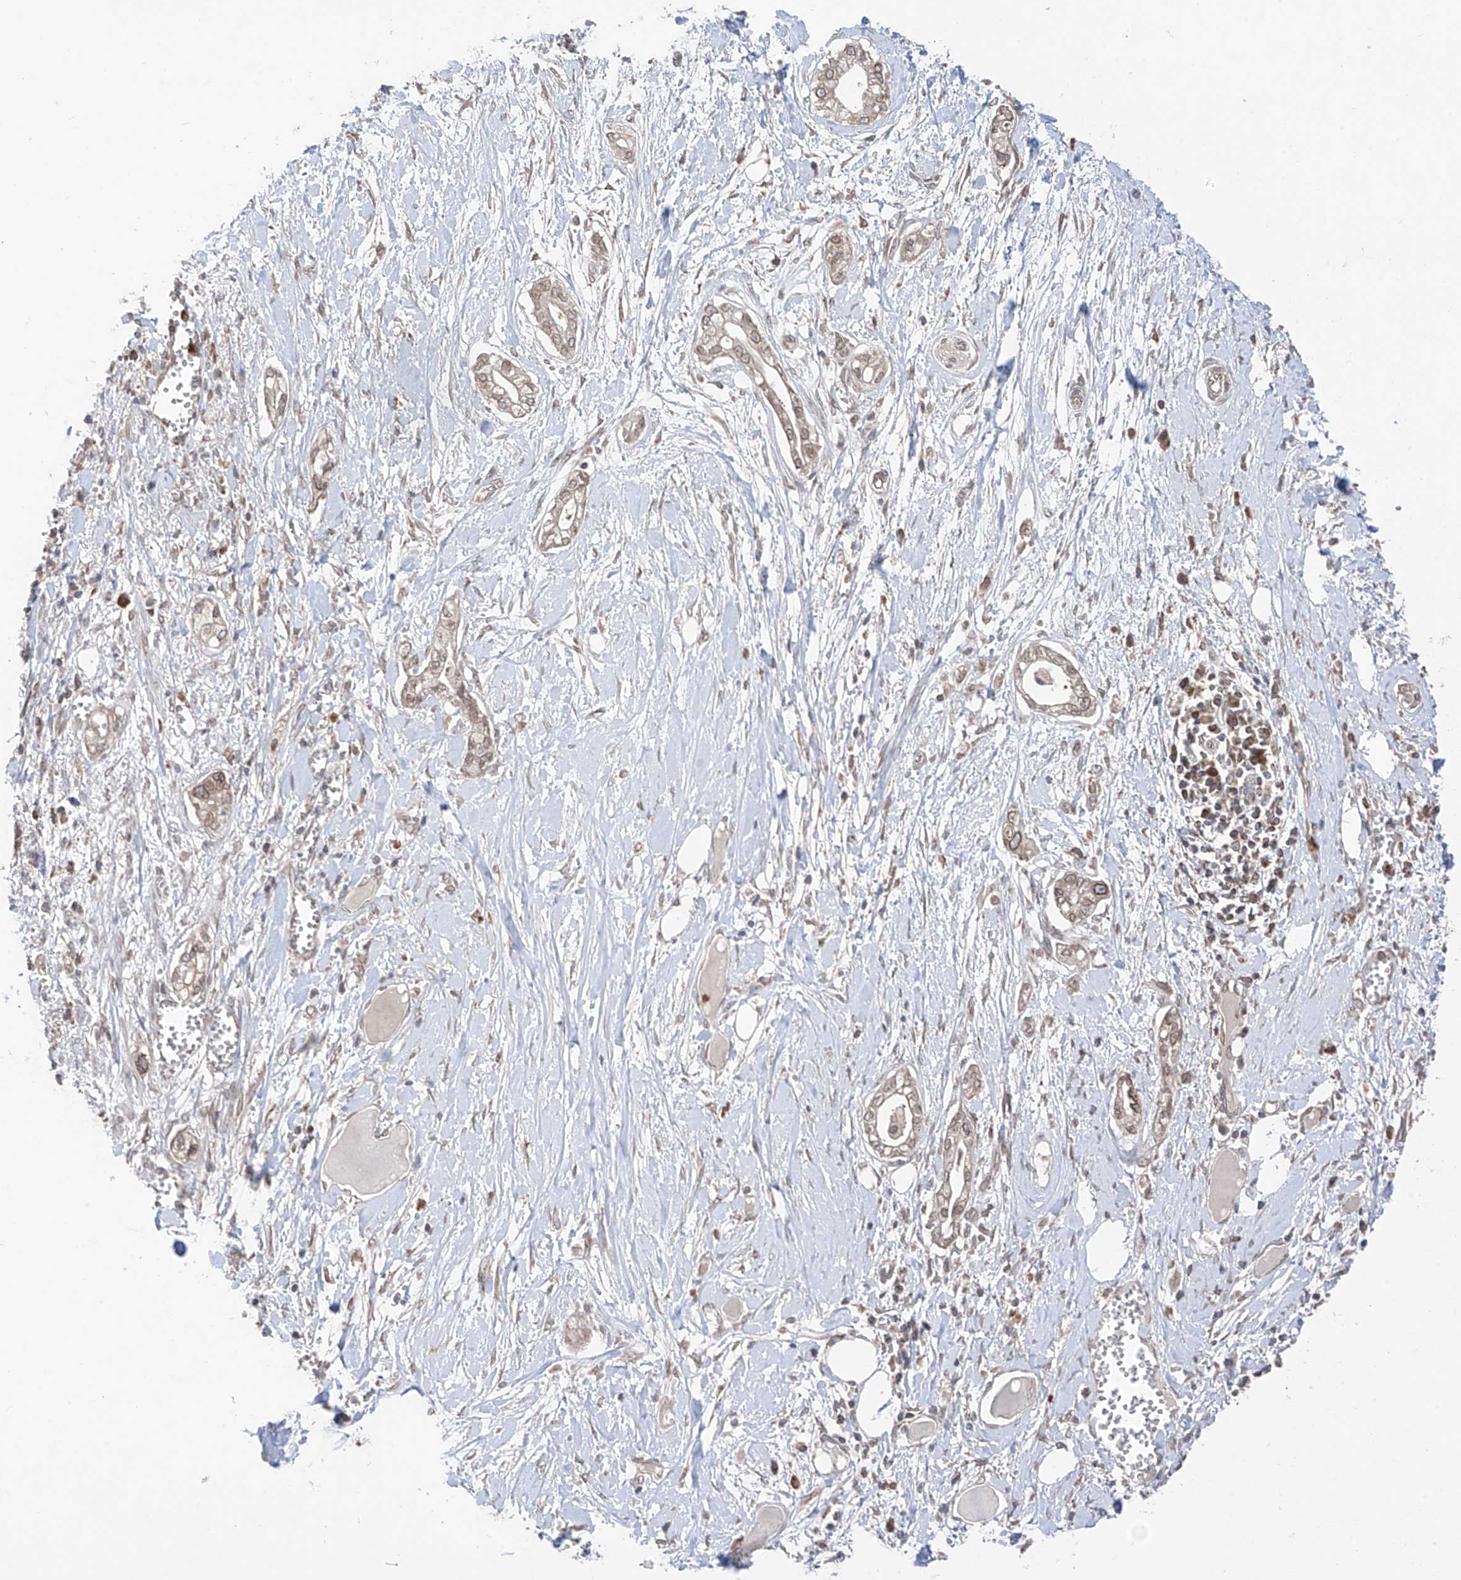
{"staining": {"intensity": "weak", "quantity": "25%-75%", "location": "nuclear"}, "tissue": "pancreatic cancer", "cell_type": "Tumor cells", "image_type": "cancer", "snomed": [{"axis": "morphology", "description": "Adenocarcinoma, NOS"}, {"axis": "topography", "description": "Pancreas"}], "caption": "Protein staining demonstrates weak nuclear expression in approximately 25%-75% of tumor cells in pancreatic adenocarcinoma.", "gene": "AHCTF1", "patient": {"sex": "male", "age": 68}}